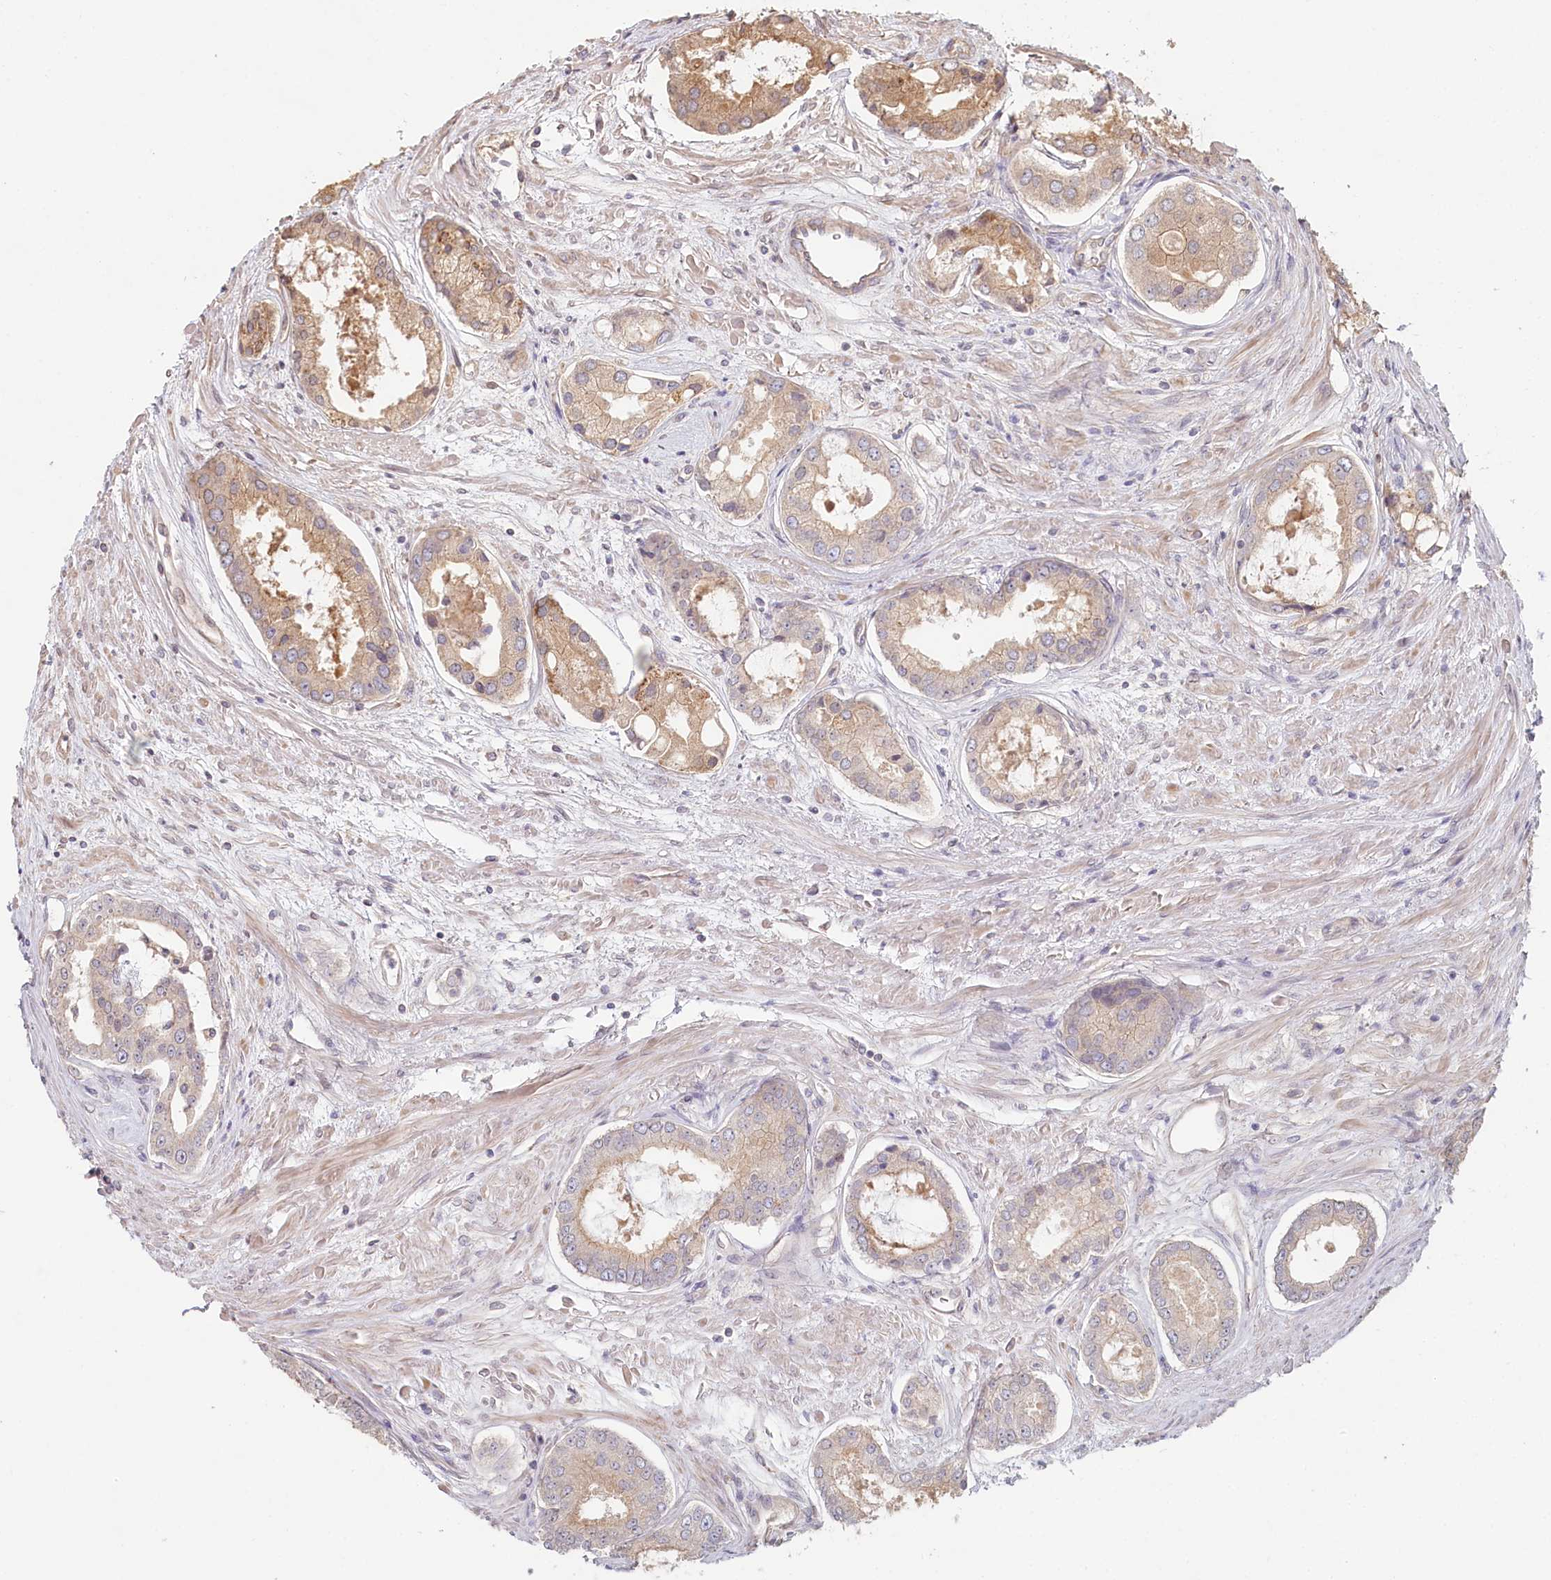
{"staining": {"intensity": "moderate", "quantity": ">75%", "location": "cytoplasmic/membranous"}, "tissue": "prostate cancer", "cell_type": "Tumor cells", "image_type": "cancer", "snomed": [{"axis": "morphology", "description": "Adenocarcinoma, Low grade"}, {"axis": "topography", "description": "Prostate"}], "caption": "The image displays staining of adenocarcinoma (low-grade) (prostate), revealing moderate cytoplasmic/membranous protein staining (brown color) within tumor cells.", "gene": "TCHP", "patient": {"sex": "male", "age": 68}}